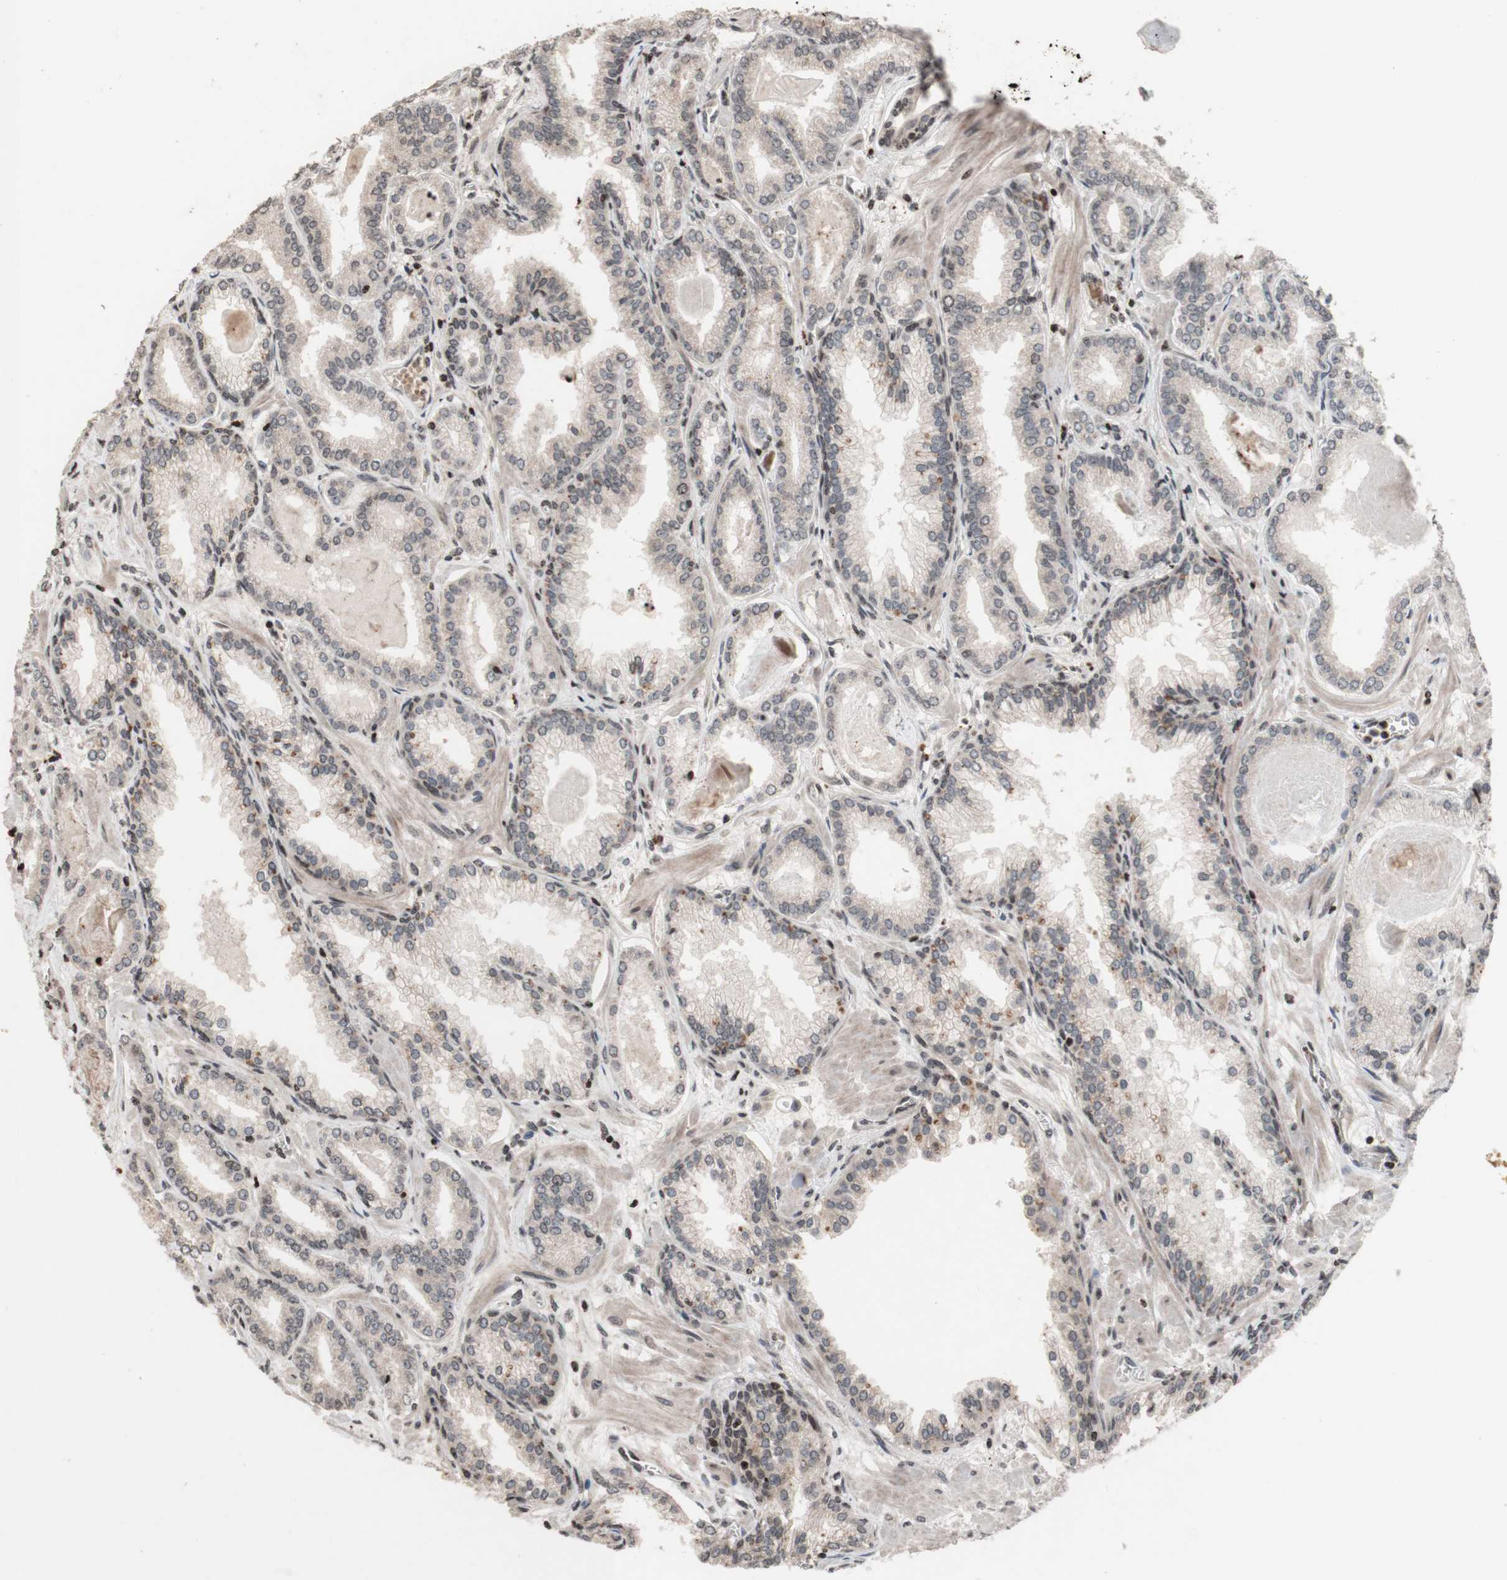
{"staining": {"intensity": "negative", "quantity": "none", "location": "none"}, "tissue": "prostate cancer", "cell_type": "Tumor cells", "image_type": "cancer", "snomed": [{"axis": "morphology", "description": "Adenocarcinoma, Low grade"}, {"axis": "topography", "description": "Prostate"}], "caption": "IHC histopathology image of adenocarcinoma (low-grade) (prostate) stained for a protein (brown), which exhibits no staining in tumor cells.", "gene": "POLA1", "patient": {"sex": "male", "age": 59}}